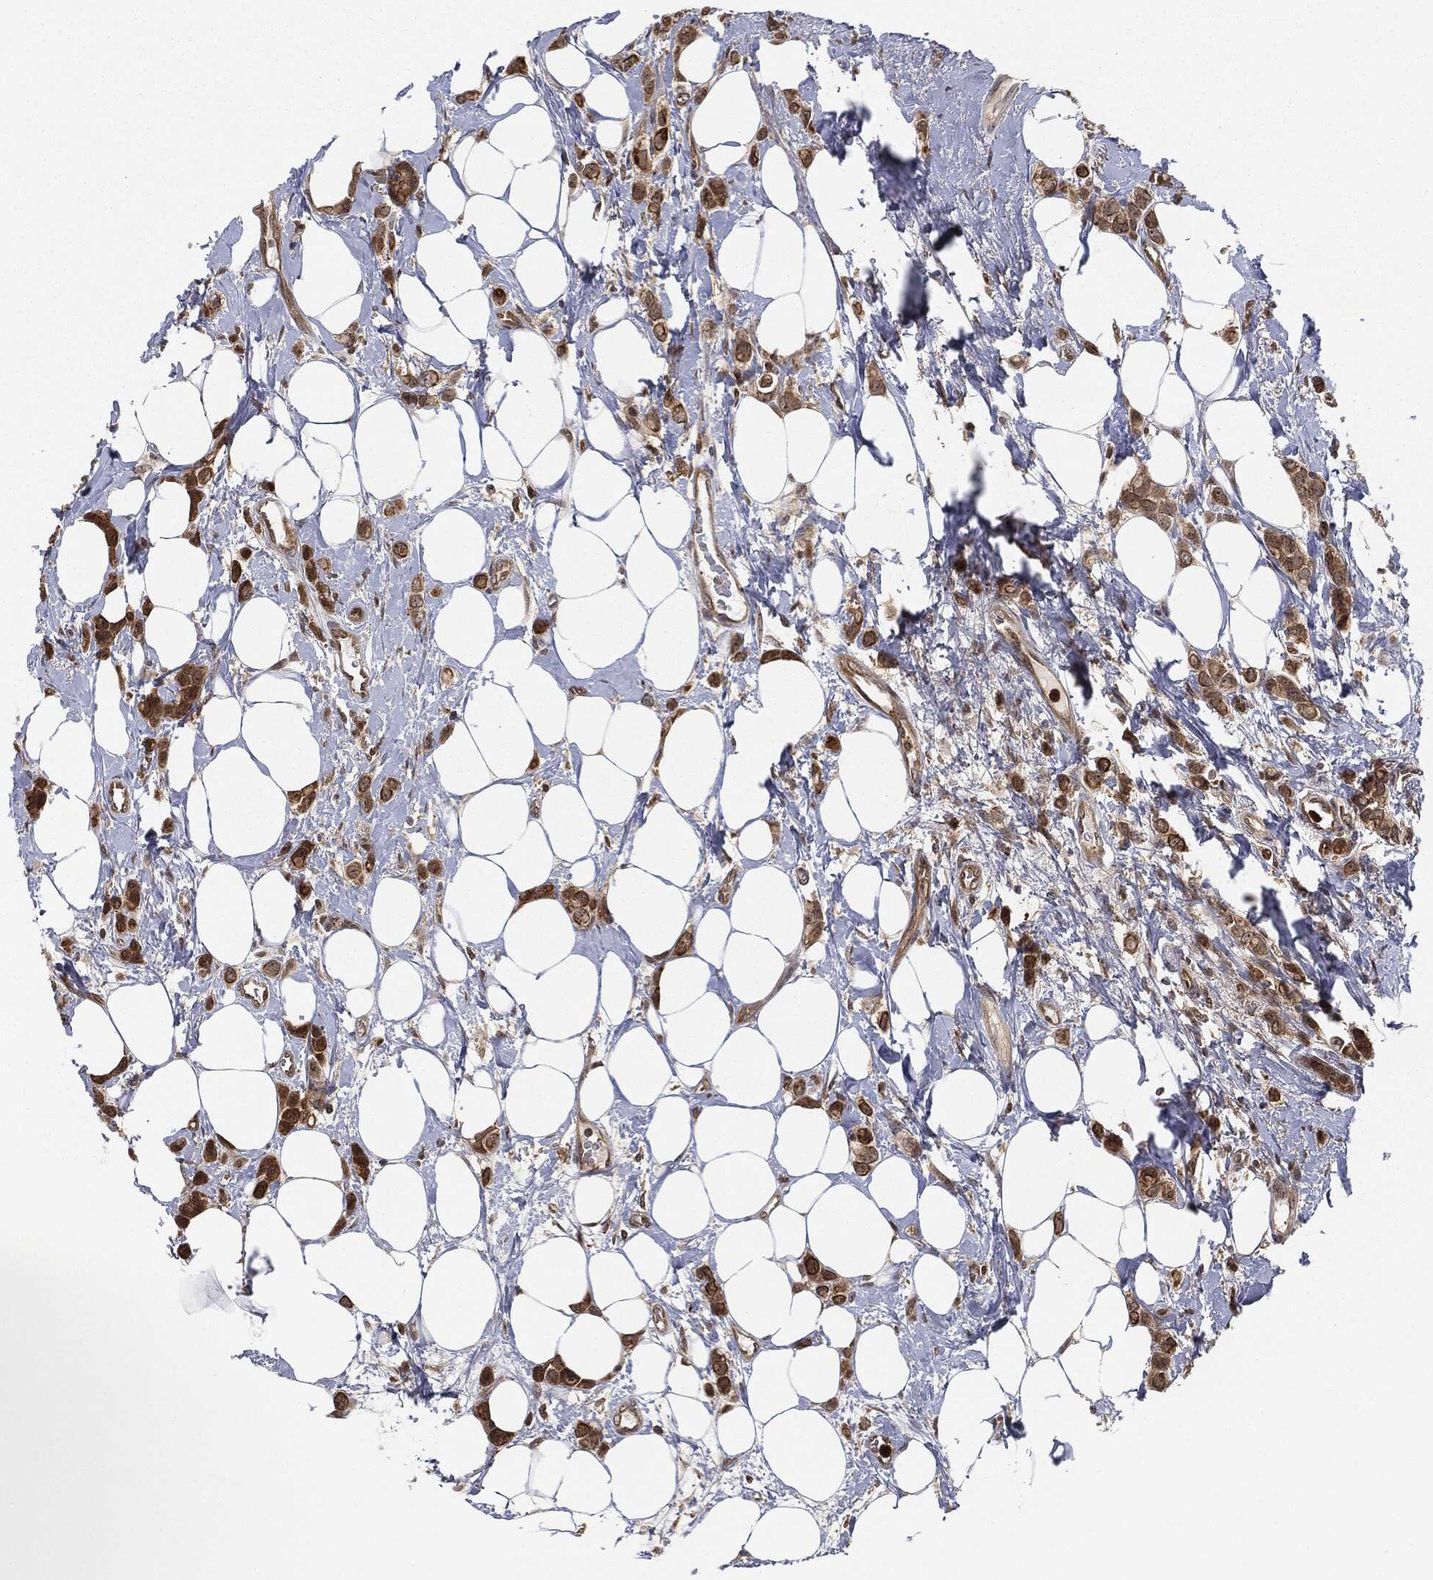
{"staining": {"intensity": "strong", "quantity": ">75%", "location": "cytoplasmic/membranous"}, "tissue": "breast cancer", "cell_type": "Tumor cells", "image_type": "cancer", "snomed": [{"axis": "morphology", "description": "Lobular carcinoma"}, {"axis": "topography", "description": "Breast"}], "caption": "Breast cancer was stained to show a protein in brown. There is high levels of strong cytoplasmic/membranous staining in about >75% of tumor cells. (IHC, brightfield microscopy, high magnification).", "gene": "CAPRIN2", "patient": {"sex": "female", "age": 66}}